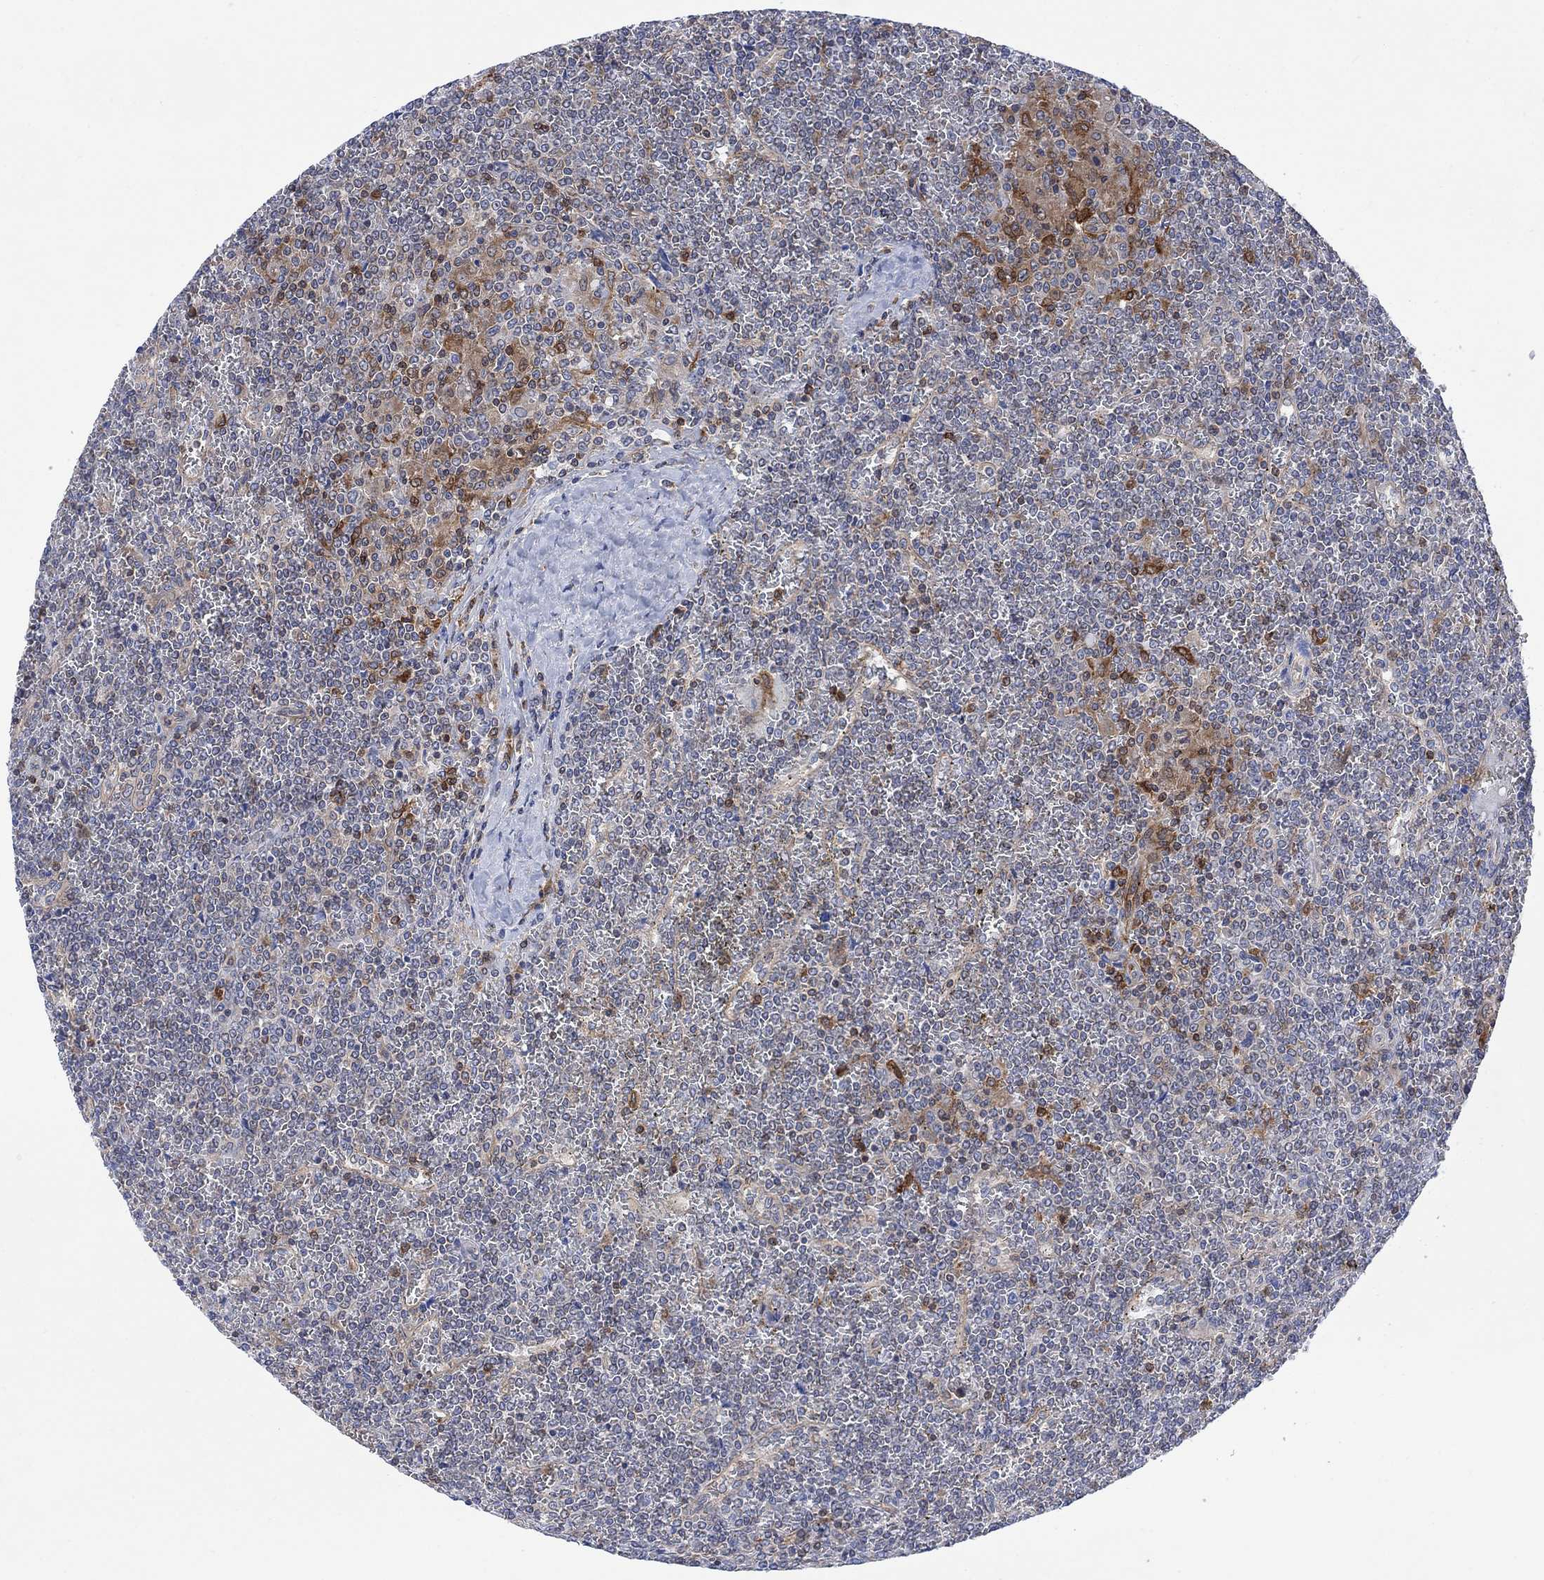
{"staining": {"intensity": "negative", "quantity": "none", "location": "none"}, "tissue": "lymphoma", "cell_type": "Tumor cells", "image_type": "cancer", "snomed": [{"axis": "morphology", "description": "Malignant lymphoma, non-Hodgkin's type, Low grade"}, {"axis": "topography", "description": "Spleen"}], "caption": "IHC micrograph of neoplastic tissue: human lymphoma stained with DAB demonstrates no significant protein expression in tumor cells.", "gene": "GBP5", "patient": {"sex": "female", "age": 19}}